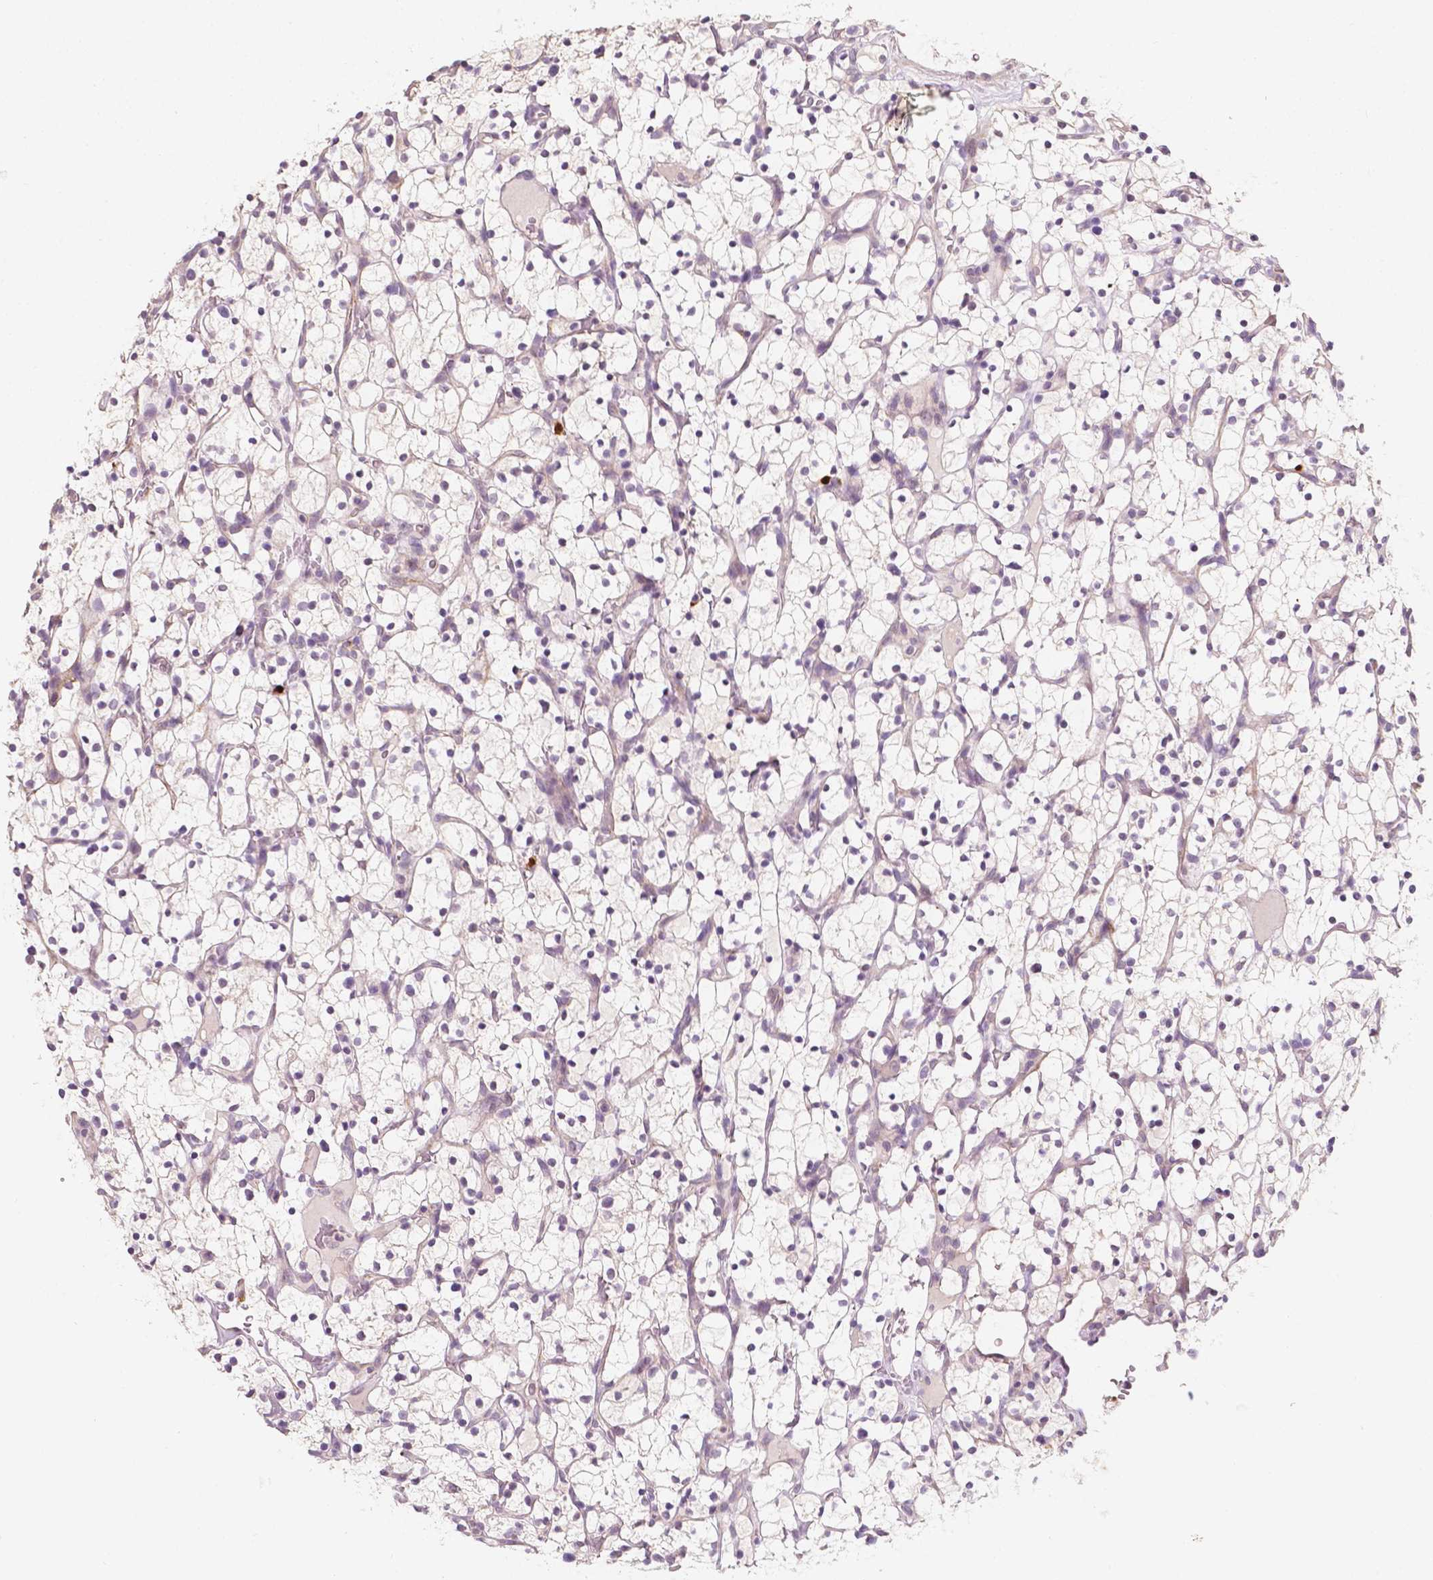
{"staining": {"intensity": "negative", "quantity": "none", "location": "none"}, "tissue": "renal cancer", "cell_type": "Tumor cells", "image_type": "cancer", "snomed": [{"axis": "morphology", "description": "Adenocarcinoma, NOS"}, {"axis": "topography", "description": "Kidney"}], "caption": "This is a histopathology image of immunohistochemistry (IHC) staining of renal cancer, which shows no positivity in tumor cells.", "gene": "SIRT2", "patient": {"sex": "female", "age": 64}}